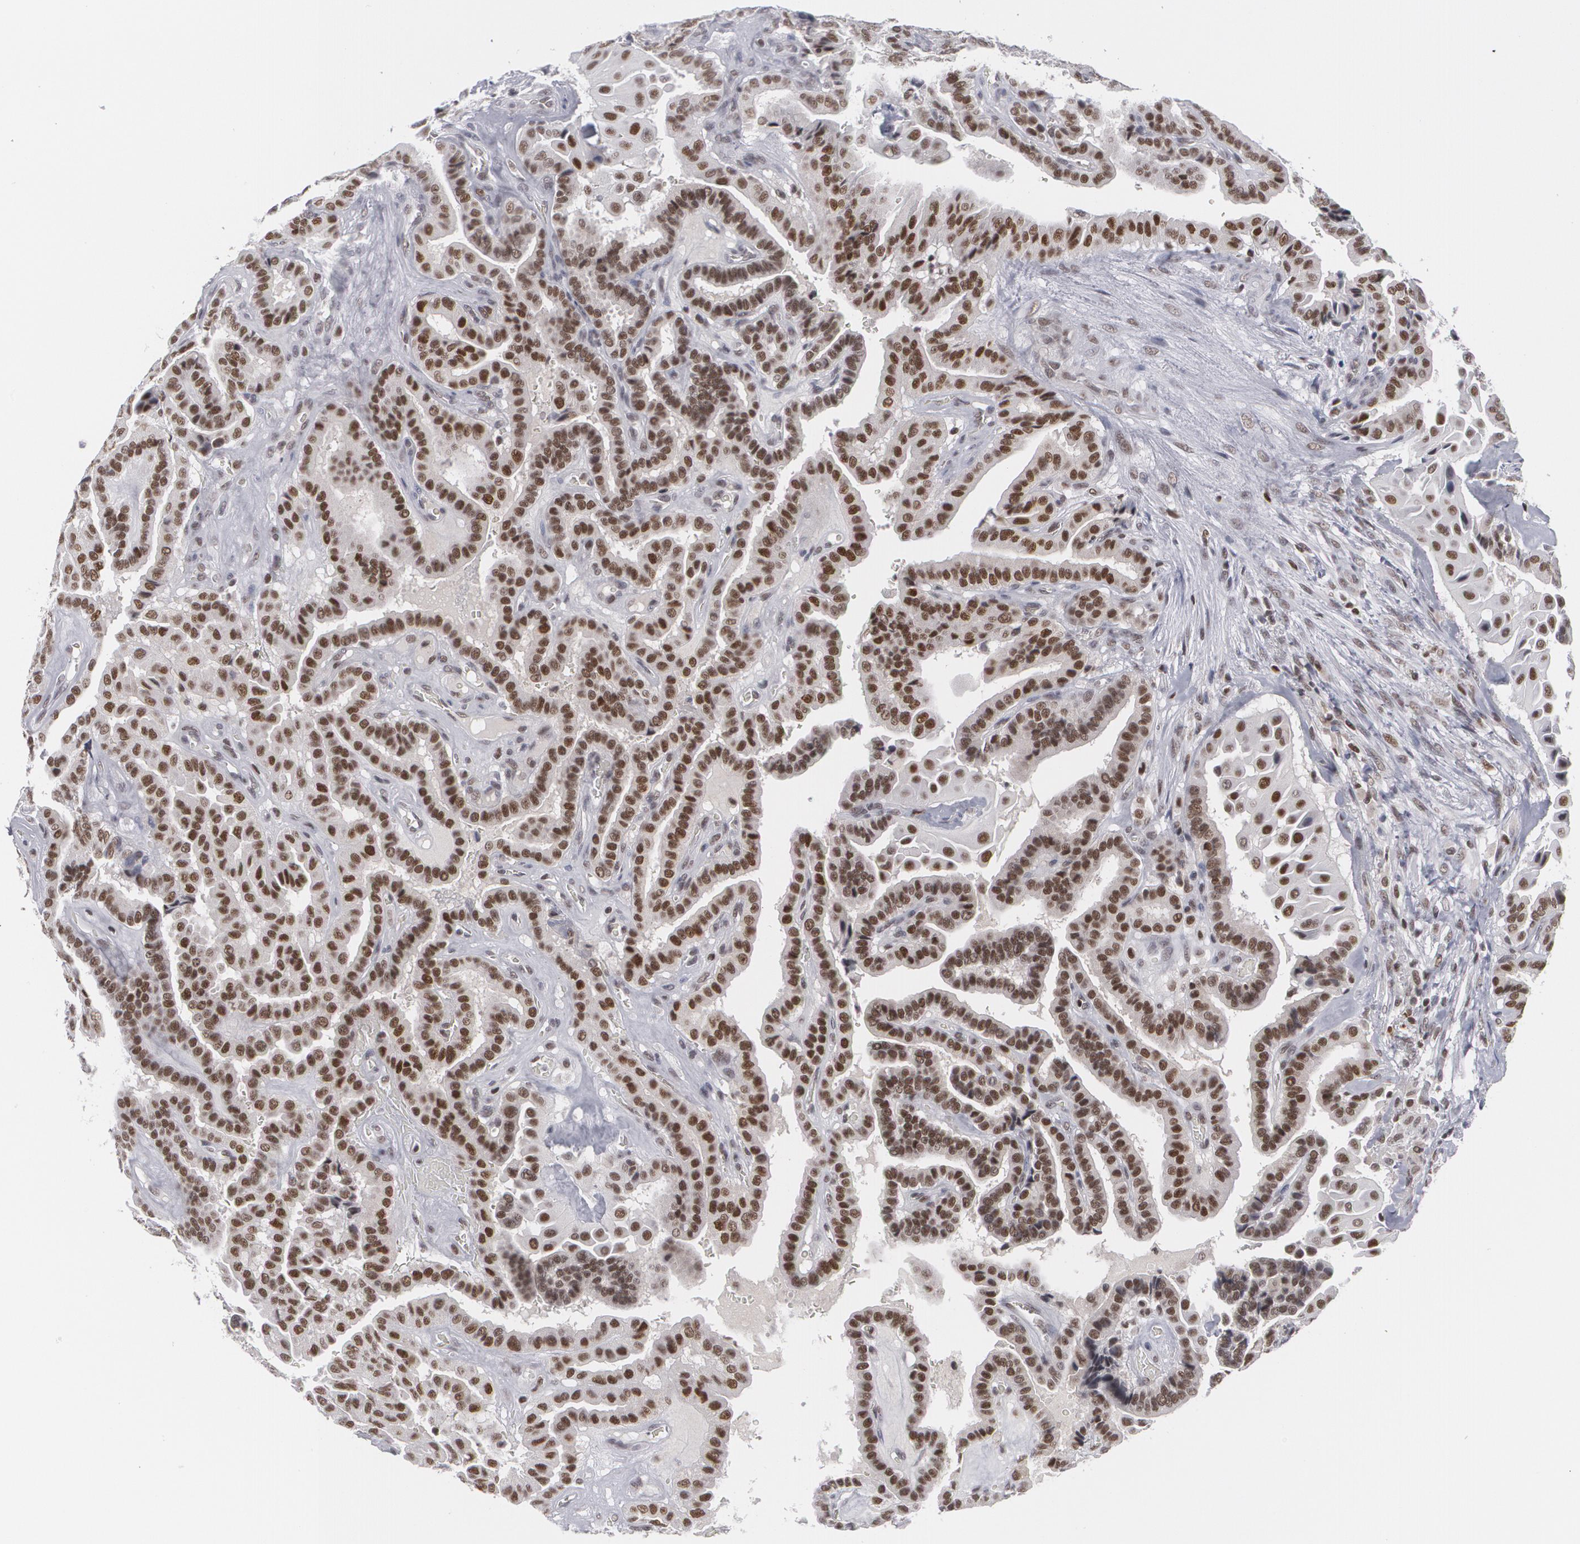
{"staining": {"intensity": "strong", "quantity": ">75%", "location": "nuclear"}, "tissue": "thyroid cancer", "cell_type": "Tumor cells", "image_type": "cancer", "snomed": [{"axis": "morphology", "description": "Papillary adenocarcinoma, NOS"}, {"axis": "topography", "description": "Thyroid gland"}], "caption": "Tumor cells reveal high levels of strong nuclear expression in about >75% of cells in human papillary adenocarcinoma (thyroid).", "gene": "MCL1", "patient": {"sex": "male", "age": 87}}